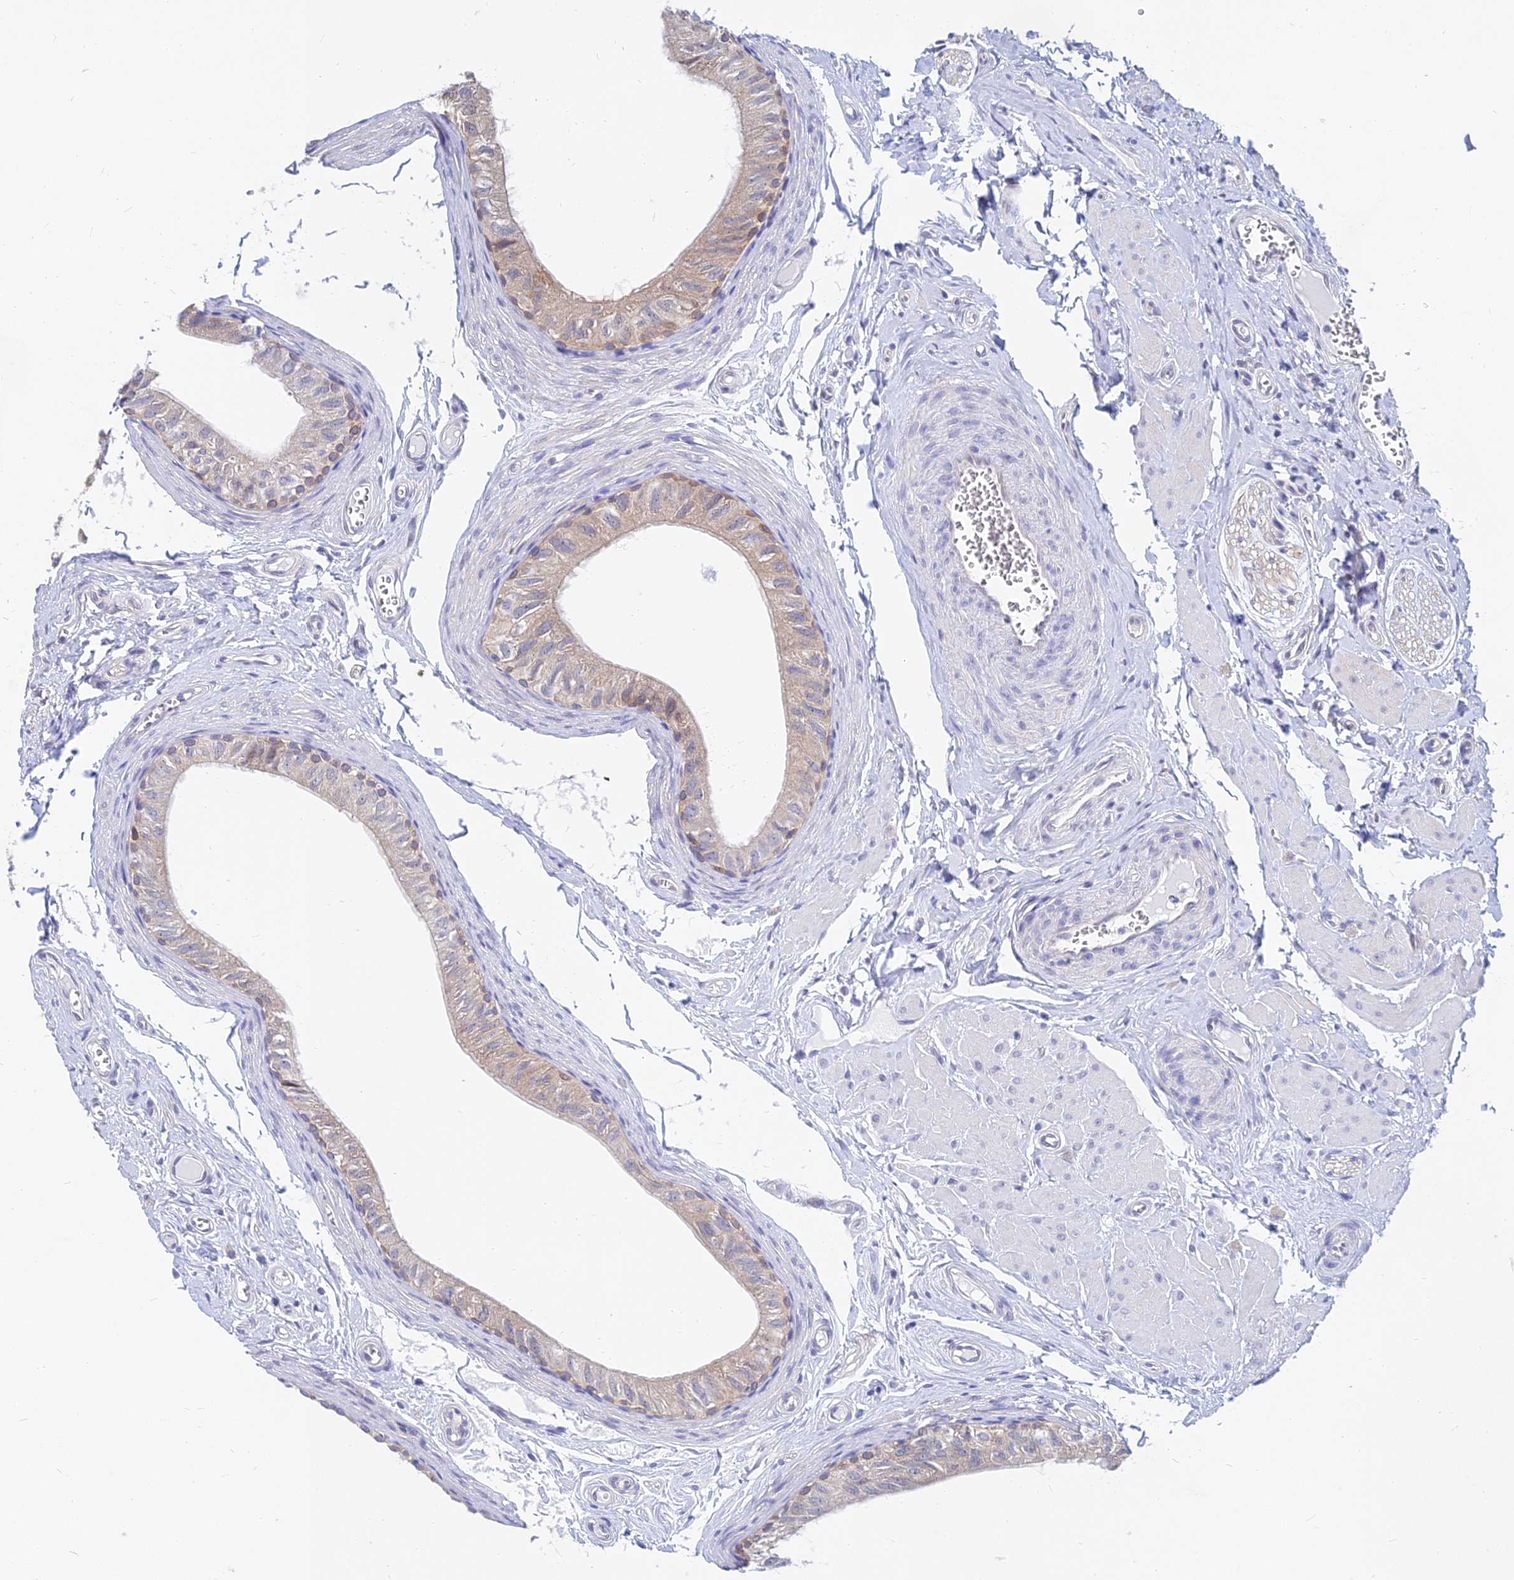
{"staining": {"intensity": "weak", "quantity": "25%-75%", "location": "cytoplasmic/membranous"}, "tissue": "epididymis", "cell_type": "Glandular cells", "image_type": "normal", "snomed": [{"axis": "morphology", "description": "Normal tissue, NOS"}, {"axis": "topography", "description": "Epididymis"}], "caption": "A brown stain shows weak cytoplasmic/membranous staining of a protein in glandular cells of benign epididymis. Immunohistochemistry (ihc) stains the protein of interest in brown and the nuclei are stained blue.", "gene": "B3GALT4", "patient": {"sex": "male", "age": 42}}